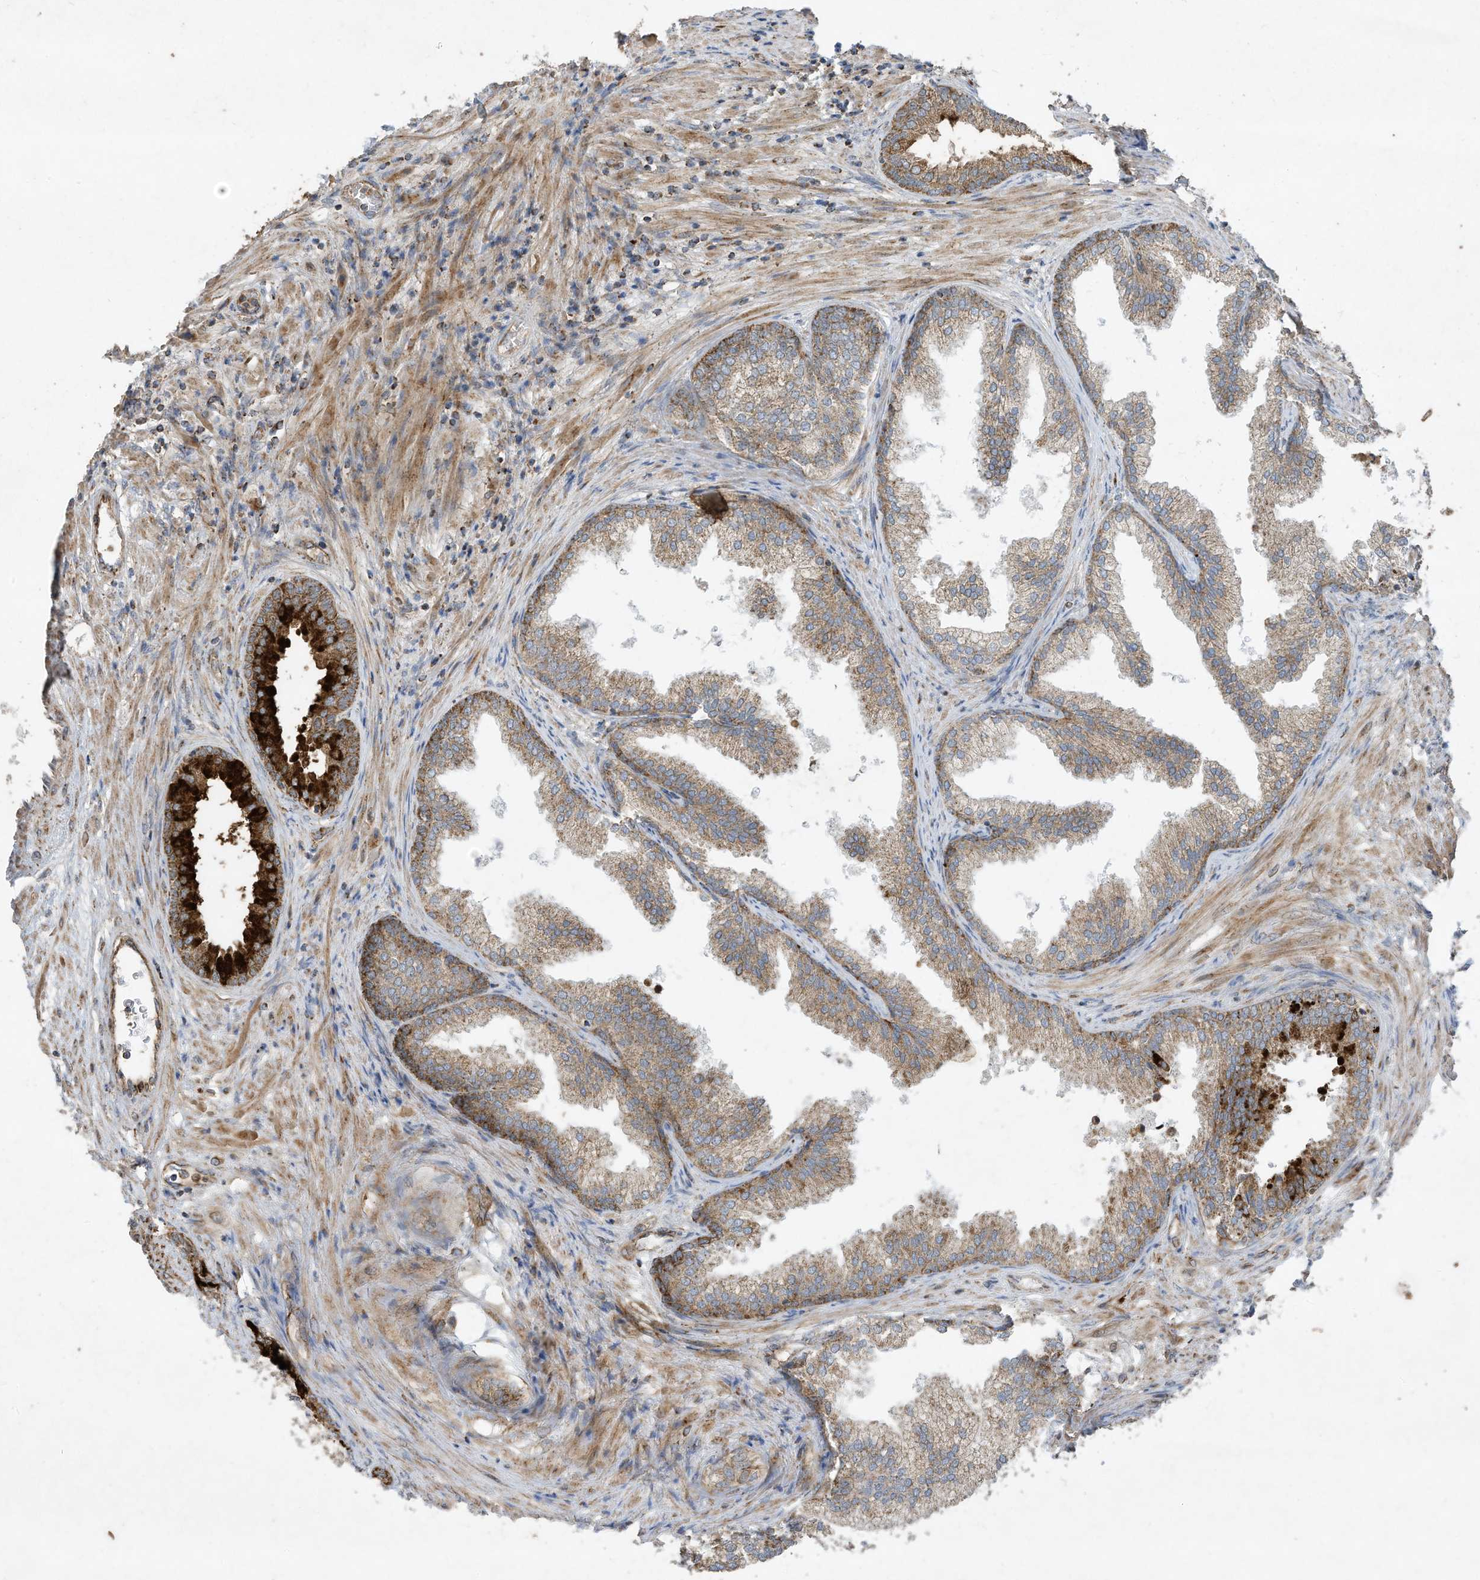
{"staining": {"intensity": "moderate", "quantity": ">75%", "location": "cytoplasmic/membranous"}, "tissue": "prostate", "cell_type": "Glandular cells", "image_type": "normal", "snomed": [{"axis": "morphology", "description": "Normal tissue, NOS"}, {"axis": "topography", "description": "Prostate"}], "caption": "The photomicrograph exhibits staining of normal prostate, revealing moderate cytoplasmic/membranous protein expression (brown color) within glandular cells.", "gene": "C2orf74", "patient": {"sex": "male", "age": 76}}